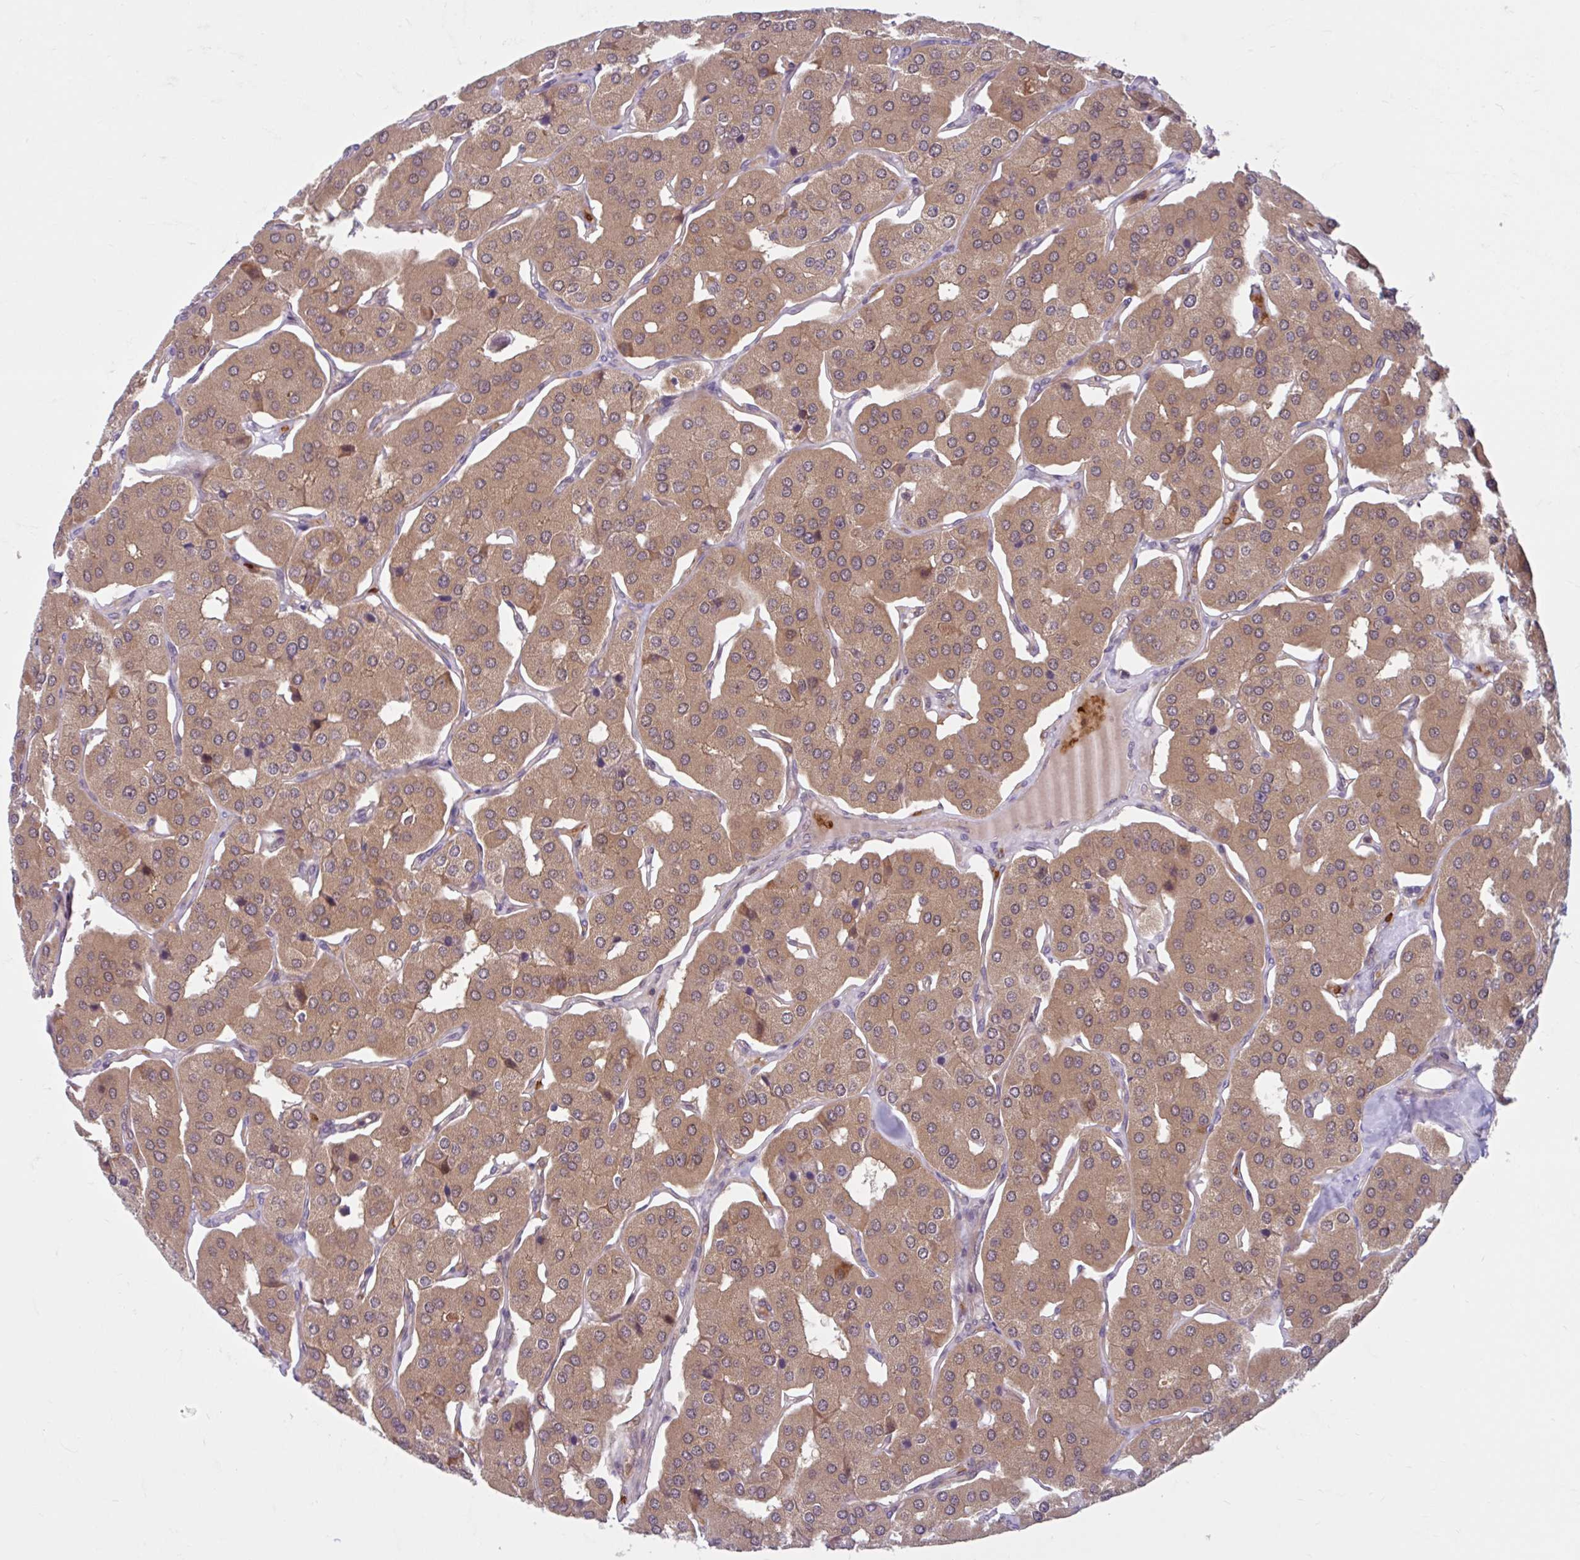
{"staining": {"intensity": "moderate", "quantity": ">75%", "location": "cytoplasmic/membranous"}, "tissue": "parathyroid gland", "cell_type": "Glandular cells", "image_type": "normal", "snomed": [{"axis": "morphology", "description": "Normal tissue, NOS"}, {"axis": "morphology", "description": "Adenoma, NOS"}, {"axis": "topography", "description": "Parathyroid gland"}], "caption": "Protein staining by immunohistochemistry (IHC) displays moderate cytoplasmic/membranous expression in about >75% of glandular cells in normal parathyroid gland. The staining is performed using DAB brown chromogen to label protein expression. The nuclei are counter-stained blue using hematoxylin.", "gene": "HMBS", "patient": {"sex": "female", "age": 86}}